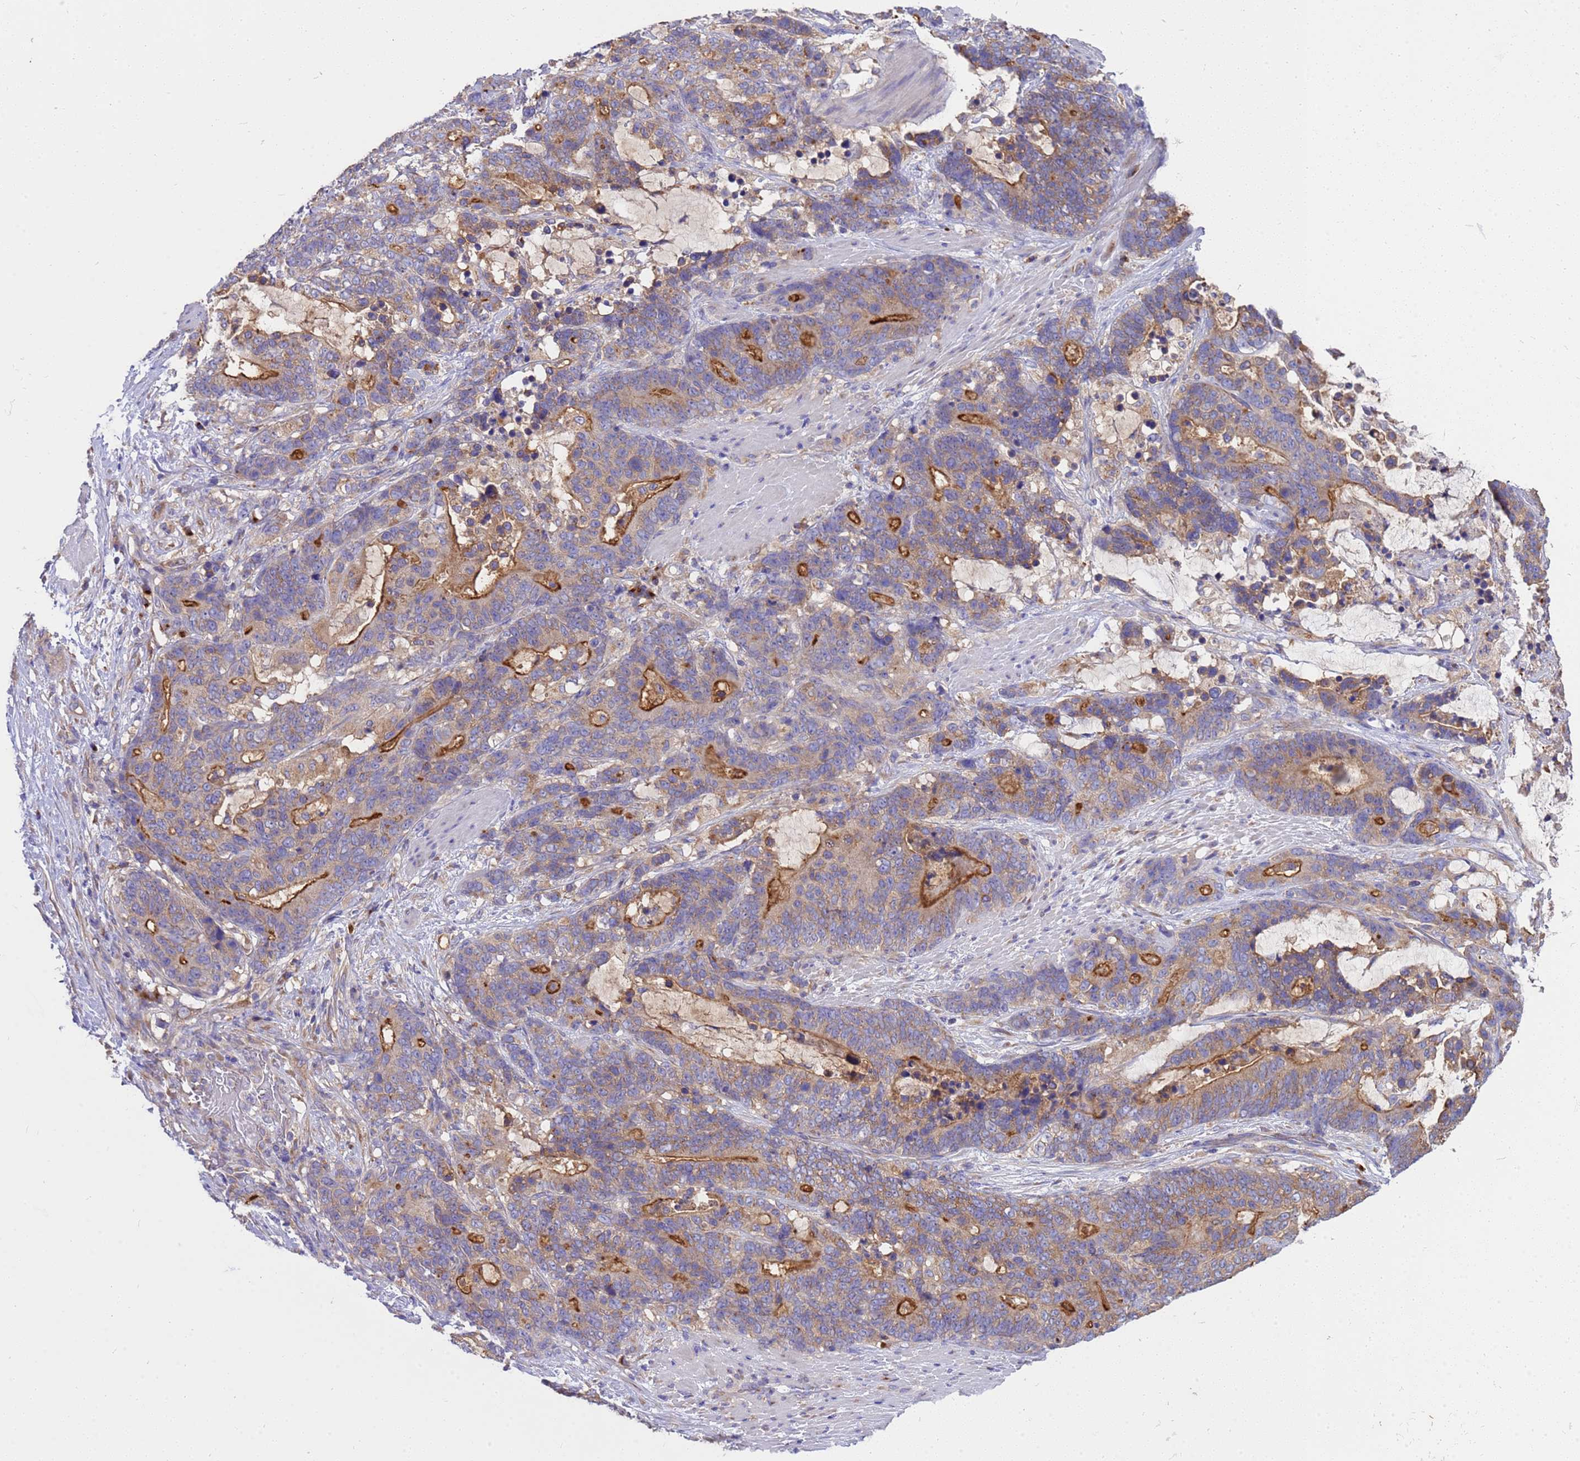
{"staining": {"intensity": "strong", "quantity": "<25%", "location": "cytoplasmic/membranous"}, "tissue": "stomach cancer", "cell_type": "Tumor cells", "image_type": "cancer", "snomed": [{"axis": "morphology", "description": "Adenocarcinoma, NOS"}, {"axis": "topography", "description": "Stomach"}], "caption": "Stomach adenocarcinoma stained with DAB IHC displays medium levels of strong cytoplasmic/membranous staining in approximately <25% of tumor cells.", "gene": "ANAPC1", "patient": {"sex": "female", "age": 76}}